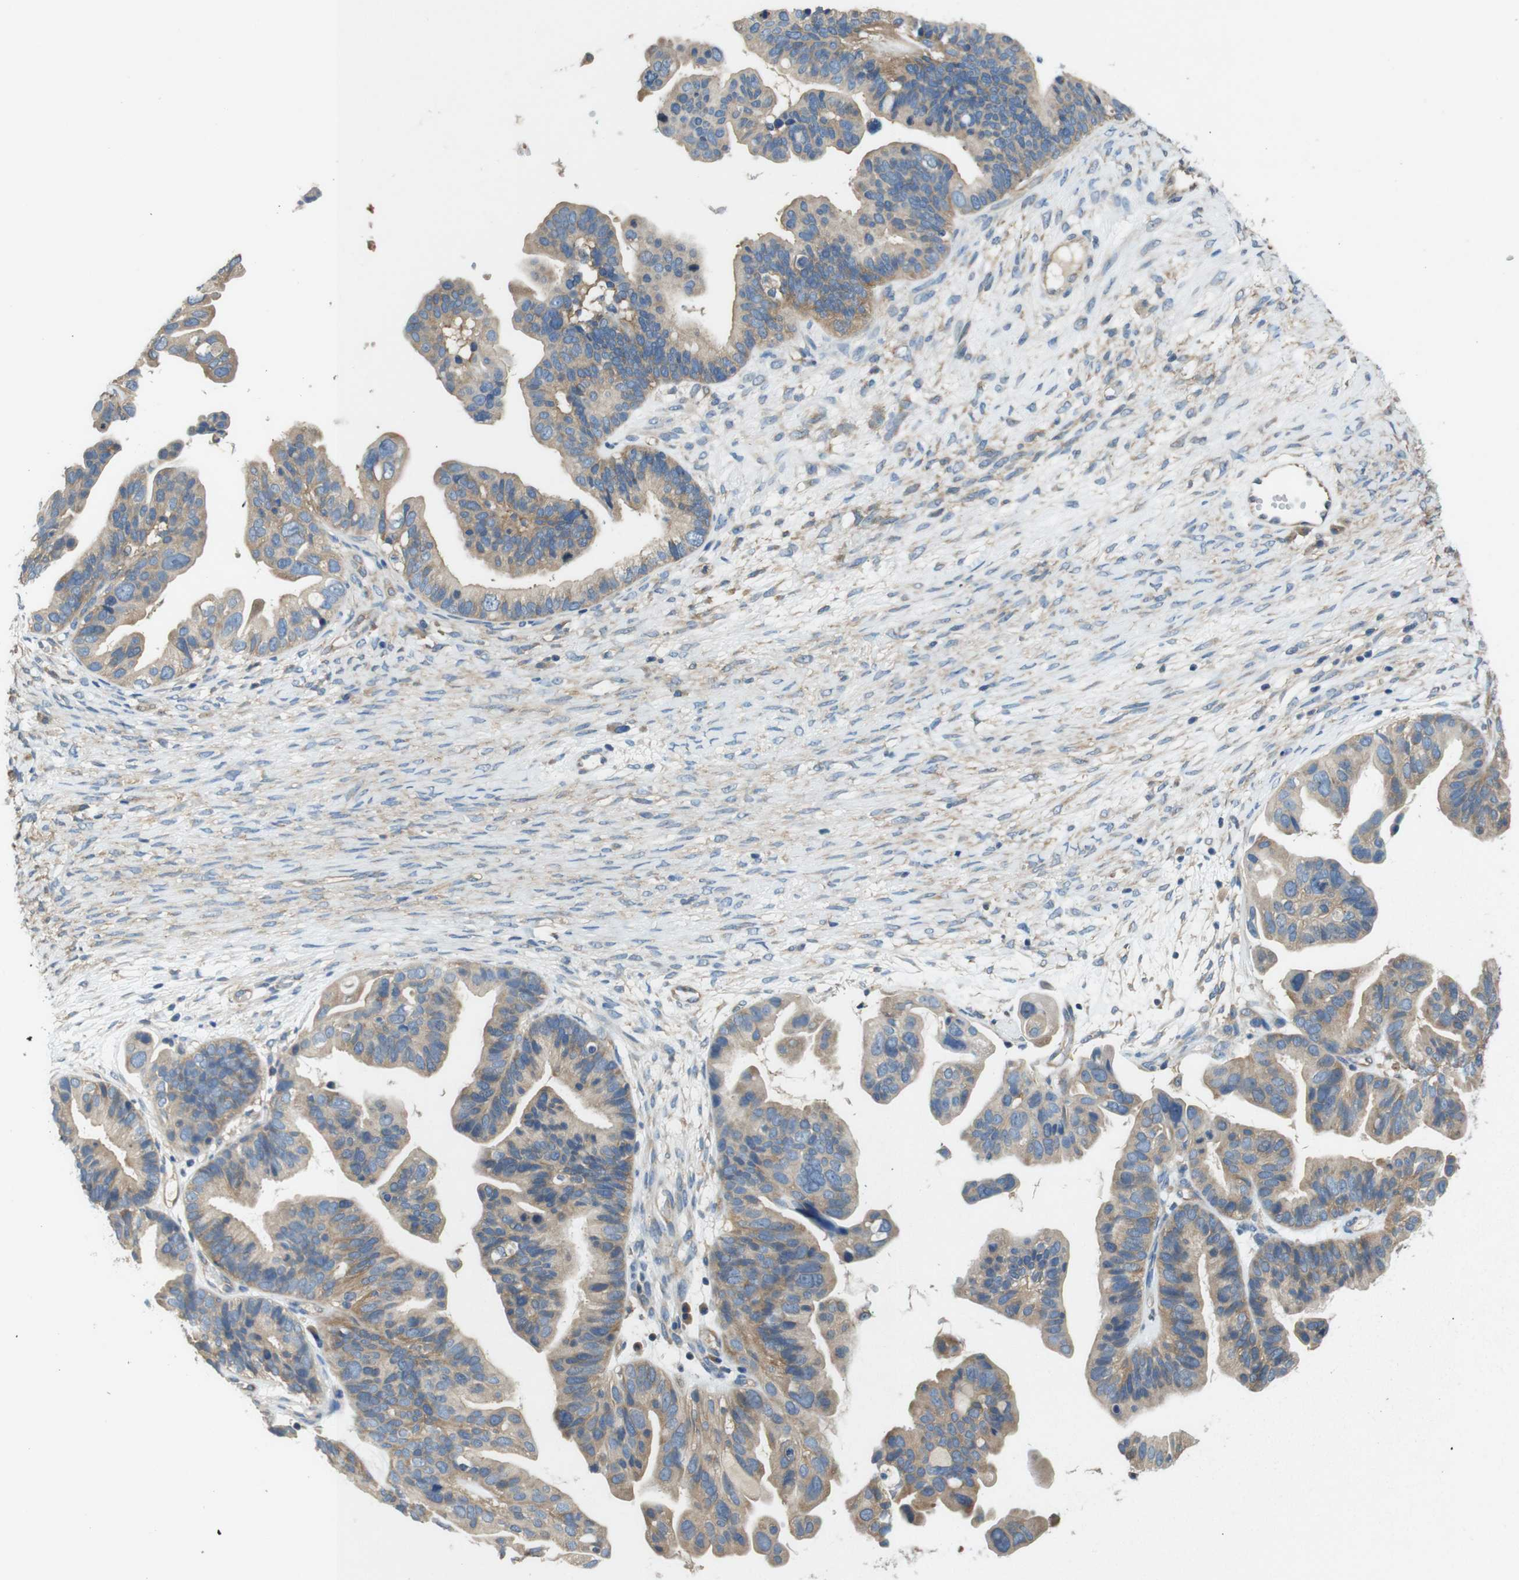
{"staining": {"intensity": "weak", "quantity": ">75%", "location": "cytoplasmic/membranous"}, "tissue": "ovarian cancer", "cell_type": "Tumor cells", "image_type": "cancer", "snomed": [{"axis": "morphology", "description": "Cystadenocarcinoma, serous, NOS"}, {"axis": "topography", "description": "Ovary"}], "caption": "The immunohistochemical stain shows weak cytoplasmic/membranous expression in tumor cells of ovarian cancer (serous cystadenocarcinoma) tissue. The protein is stained brown, and the nuclei are stained in blue (DAB (3,3'-diaminobenzidine) IHC with brightfield microscopy, high magnification).", "gene": "DCTN1", "patient": {"sex": "female", "age": 56}}